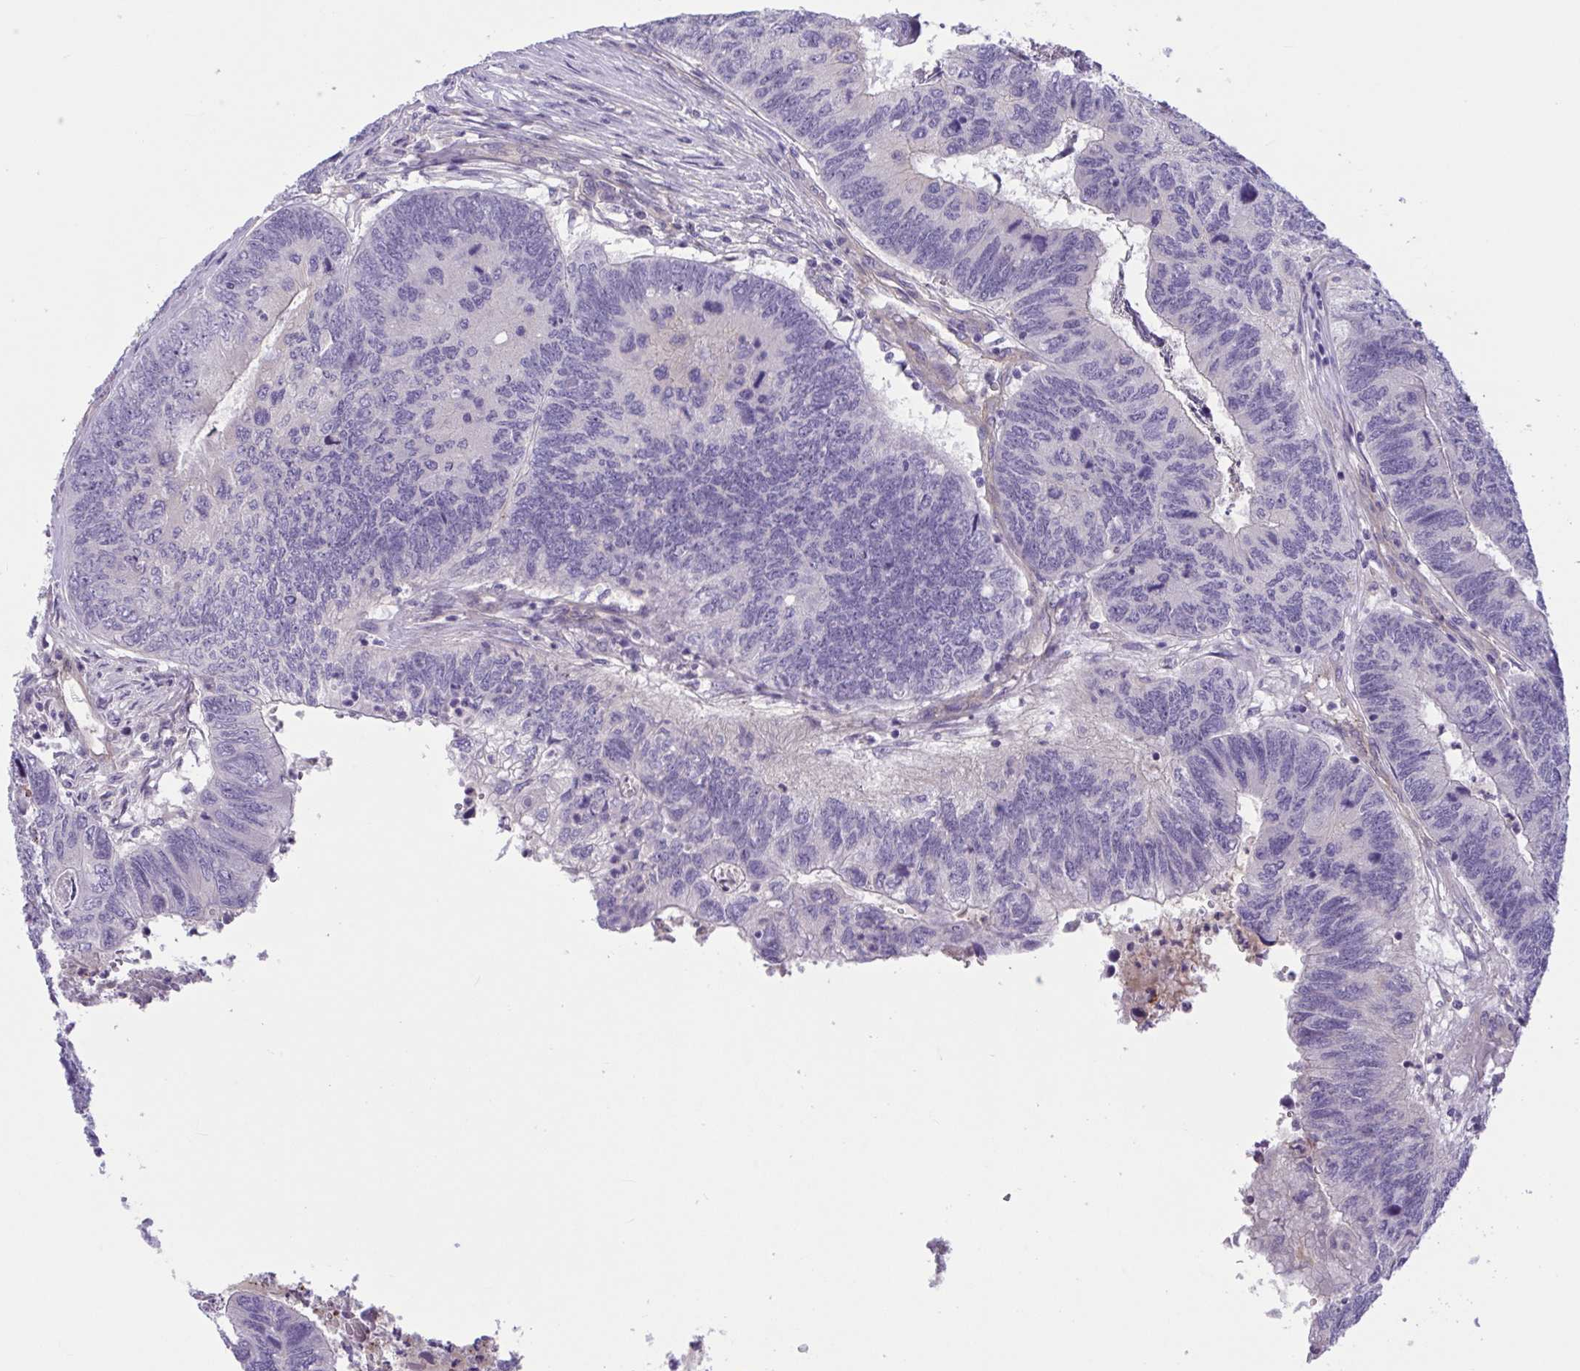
{"staining": {"intensity": "negative", "quantity": "none", "location": "none"}, "tissue": "colorectal cancer", "cell_type": "Tumor cells", "image_type": "cancer", "snomed": [{"axis": "morphology", "description": "Adenocarcinoma, NOS"}, {"axis": "topography", "description": "Colon"}], "caption": "Immunohistochemistry micrograph of neoplastic tissue: human adenocarcinoma (colorectal) stained with DAB shows no significant protein expression in tumor cells.", "gene": "TTC7B", "patient": {"sex": "female", "age": 67}}